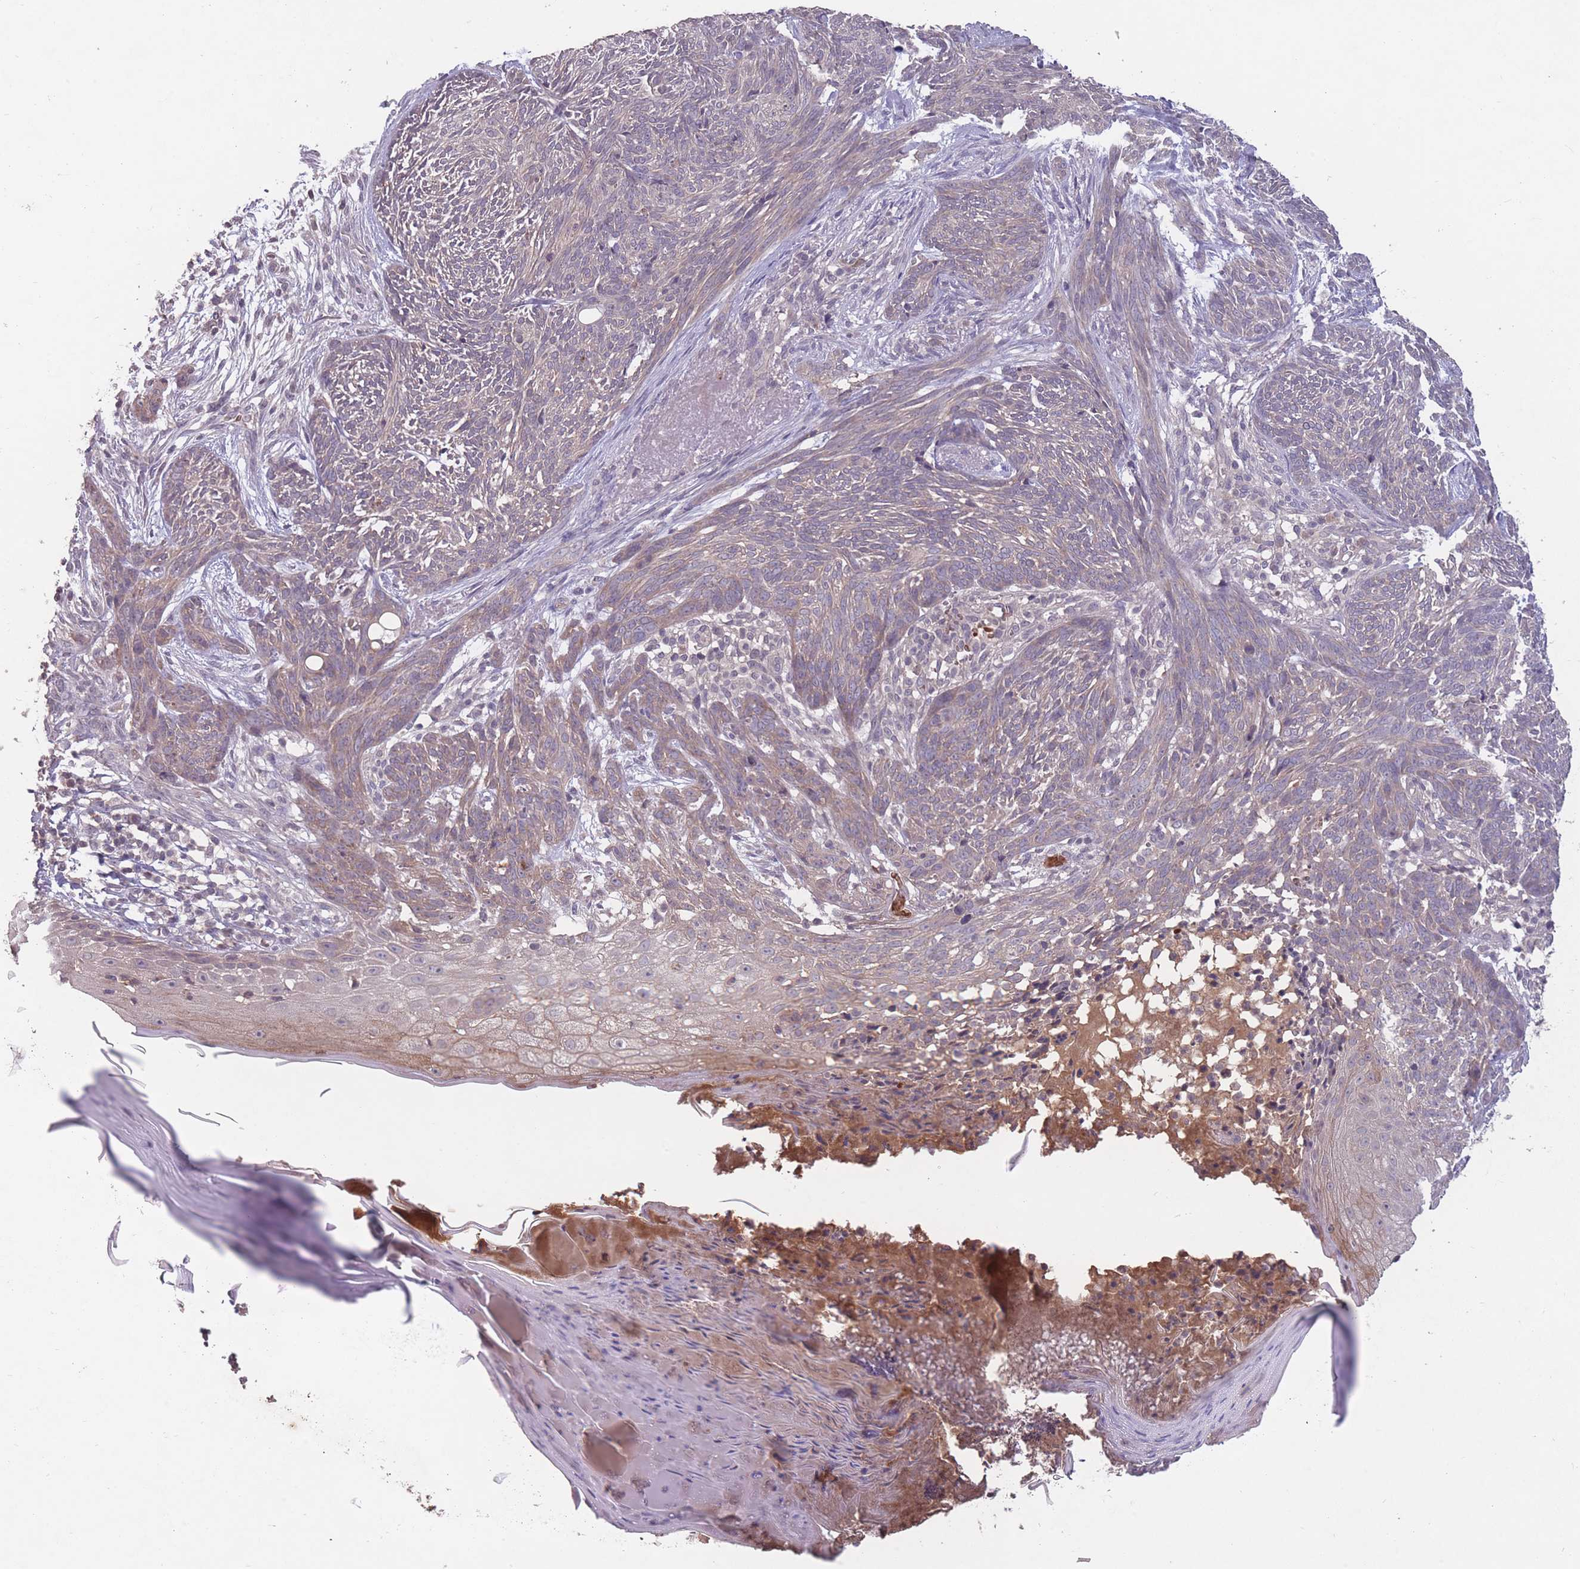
{"staining": {"intensity": "weak", "quantity": "<25%", "location": "cytoplasmic/membranous"}, "tissue": "skin cancer", "cell_type": "Tumor cells", "image_type": "cancer", "snomed": [{"axis": "morphology", "description": "Basal cell carcinoma"}, {"axis": "topography", "description": "Skin"}], "caption": "Immunohistochemistry micrograph of human basal cell carcinoma (skin) stained for a protein (brown), which shows no expression in tumor cells.", "gene": "ADCYAP1R1", "patient": {"sex": "male", "age": 73}}